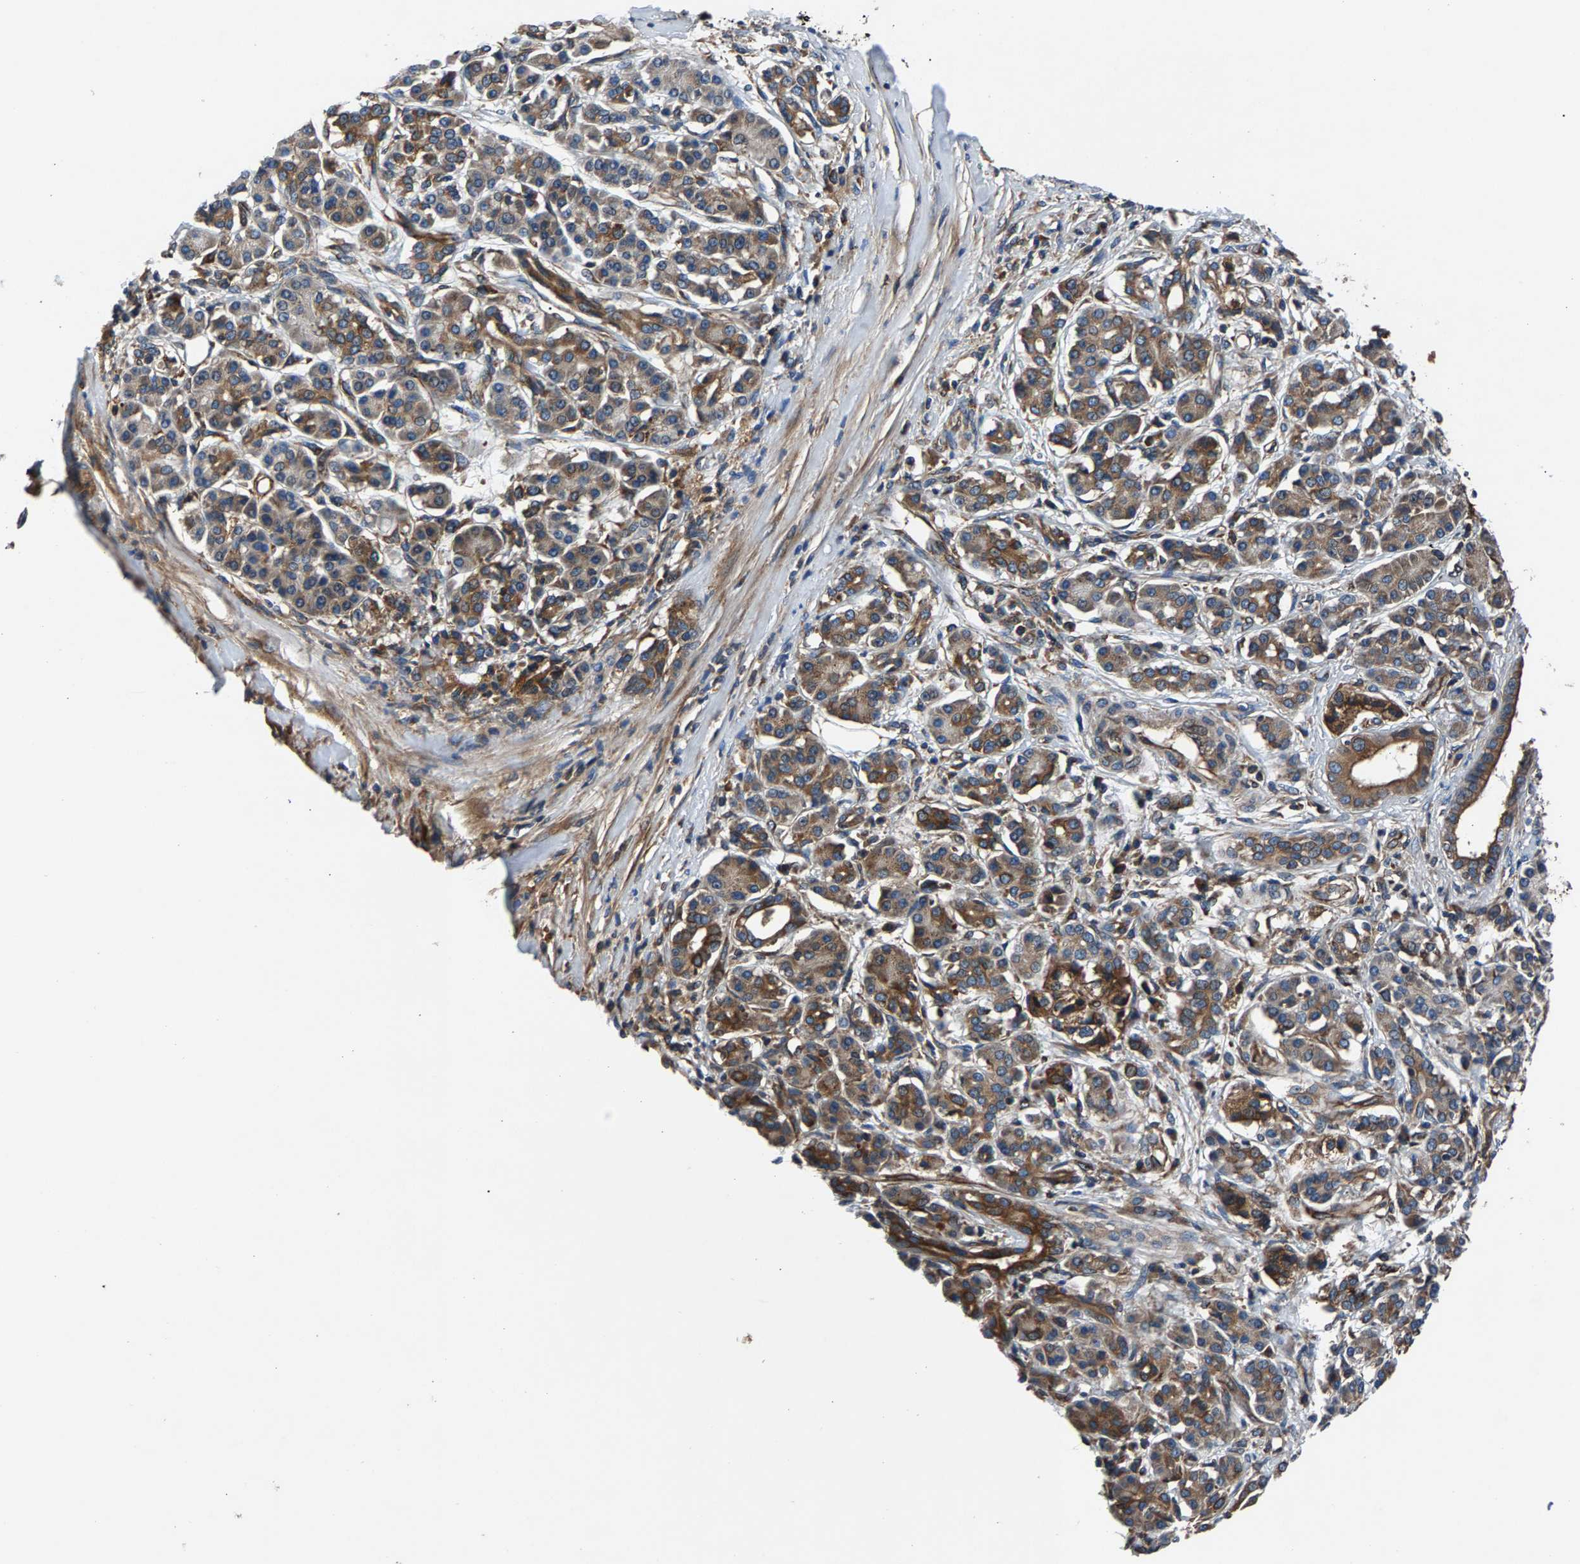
{"staining": {"intensity": "moderate", "quantity": ">75%", "location": "cytoplasmic/membranous"}, "tissue": "pancreatic cancer", "cell_type": "Tumor cells", "image_type": "cancer", "snomed": [{"axis": "morphology", "description": "Adenocarcinoma, NOS"}, {"axis": "topography", "description": "Pancreas"}], "caption": "Pancreatic cancer (adenocarcinoma) tissue exhibits moderate cytoplasmic/membranous staining in about >75% of tumor cells, visualized by immunohistochemistry.", "gene": "LPCAT1", "patient": {"sex": "female", "age": 56}}